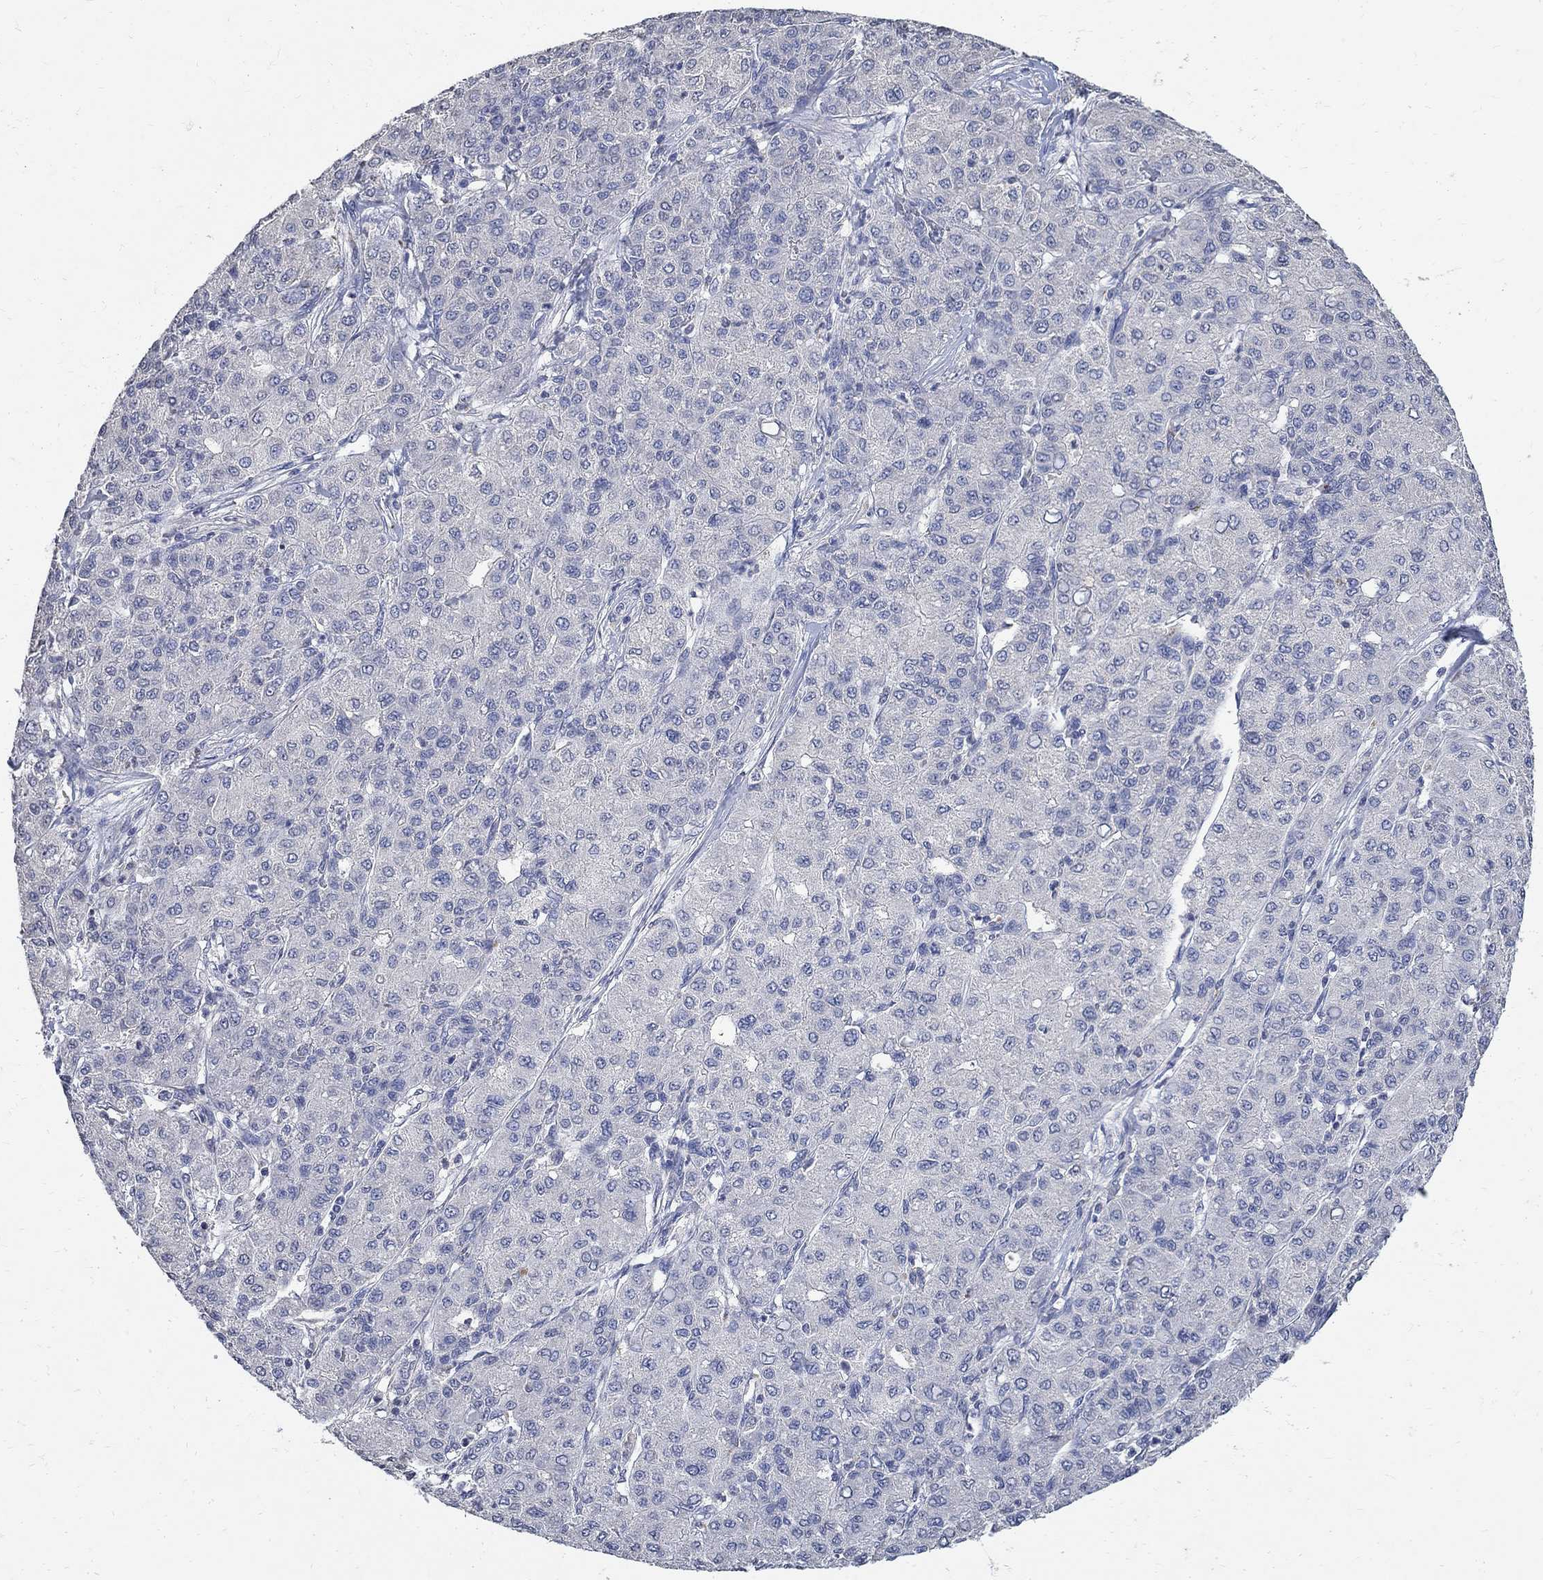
{"staining": {"intensity": "negative", "quantity": "none", "location": "none"}, "tissue": "liver cancer", "cell_type": "Tumor cells", "image_type": "cancer", "snomed": [{"axis": "morphology", "description": "Carcinoma, Hepatocellular, NOS"}, {"axis": "topography", "description": "Liver"}], "caption": "Immunohistochemical staining of hepatocellular carcinoma (liver) demonstrates no significant staining in tumor cells.", "gene": "TMEM169", "patient": {"sex": "male", "age": 65}}